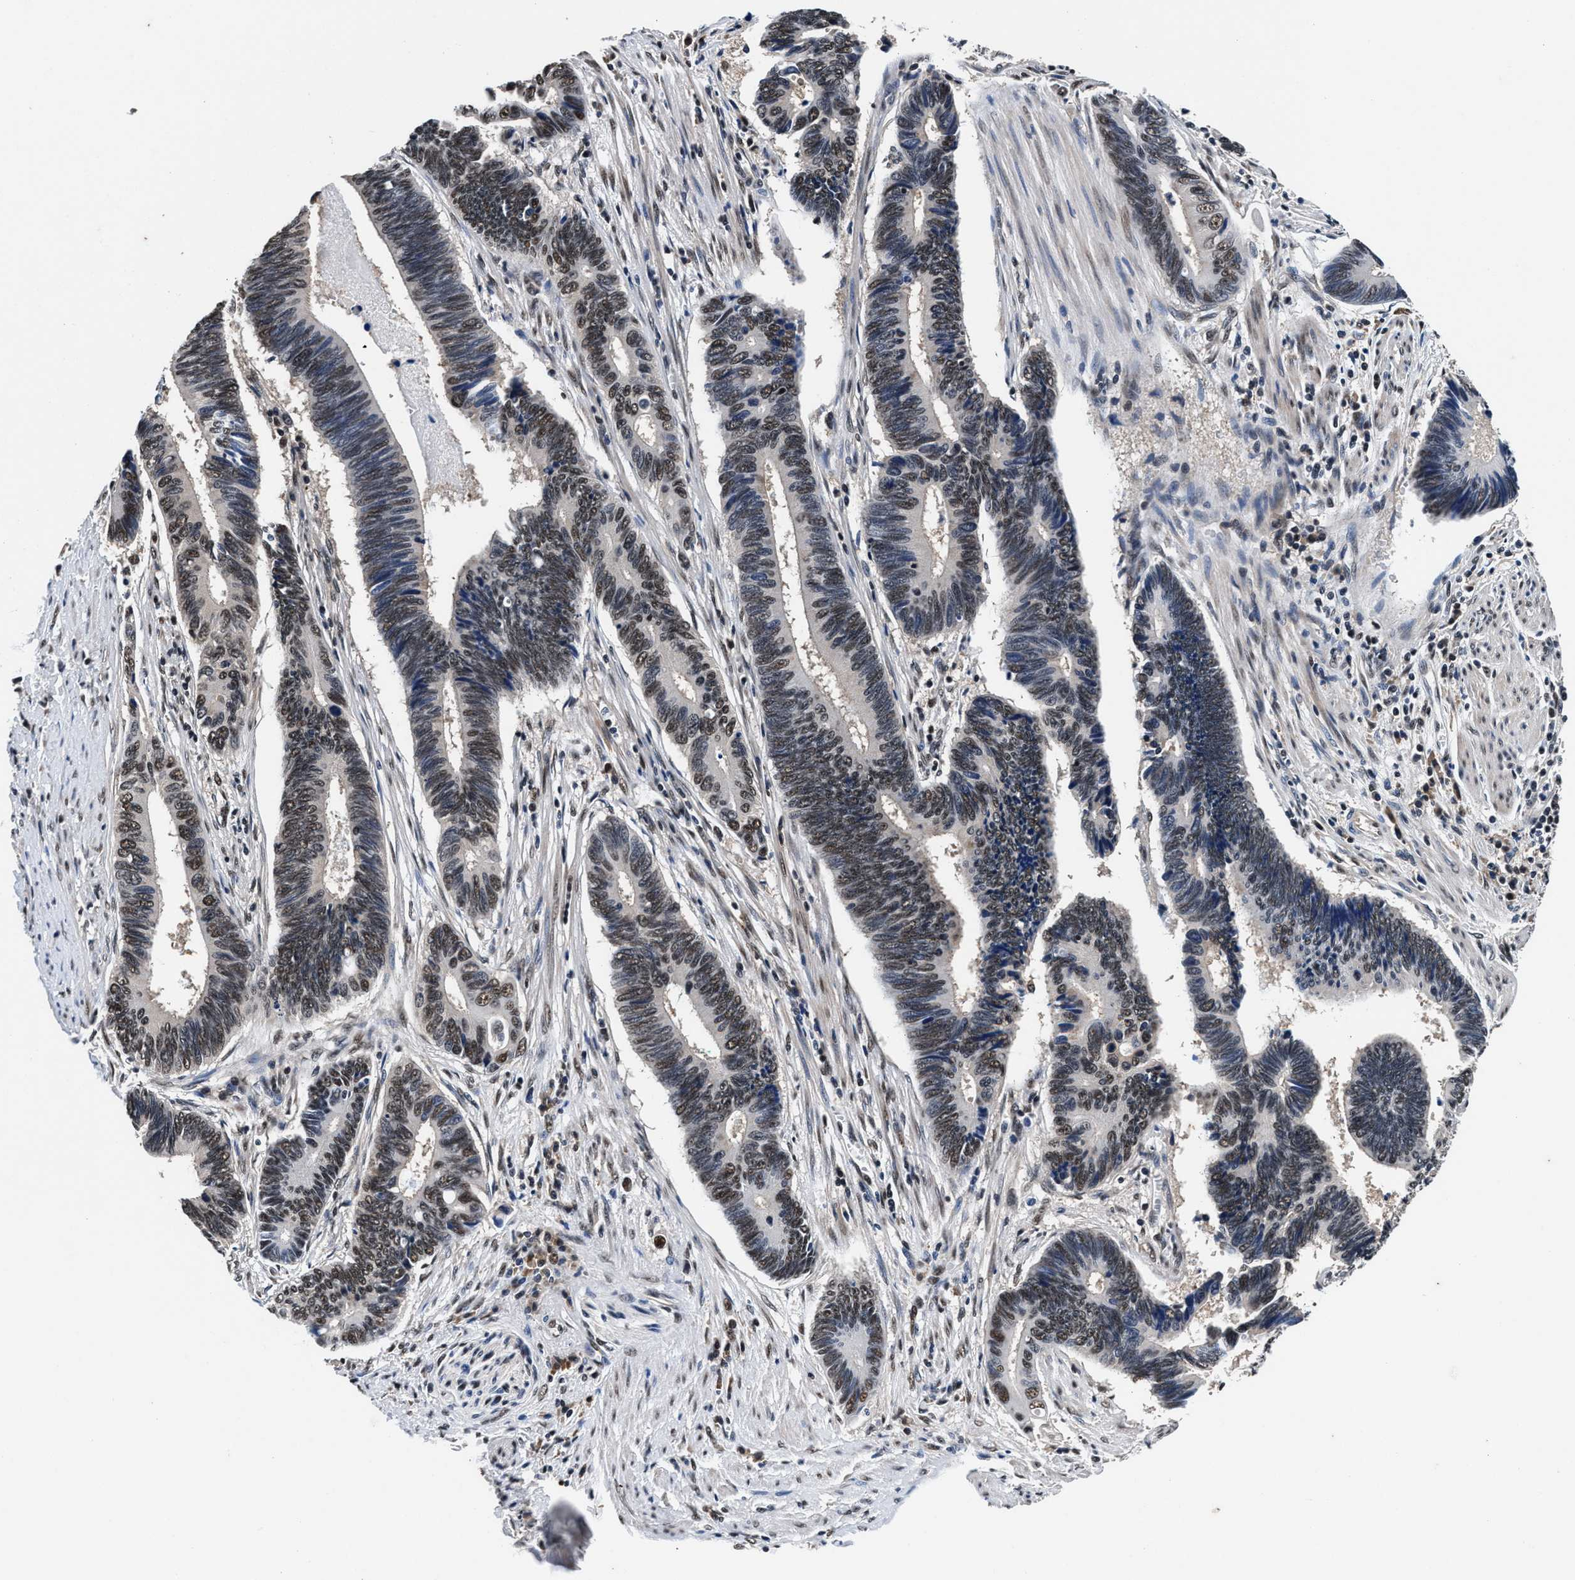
{"staining": {"intensity": "moderate", "quantity": "25%-75%", "location": "nuclear"}, "tissue": "pancreatic cancer", "cell_type": "Tumor cells", "image_type": "cancer", "snomed": [{"axis": "morphology", "description": "Adenocarcinoma, NOS"}, {"axis": "topography", "description": "Pancreas"}], "caption": "Protein expression by immunohistochemistry exhibits moderate nuclear expression in approximately 25%-75% of tumor cells in pancreatic adenocarcinoma. The protein of interest is stained brown, and the nuclei are stained in blue (DAB (3,3'-diaminobenzidine) IHC with brightfield microscopy, high magnification).", "gene": "USP16", "patient": {"sex": "female", "age": 70}}